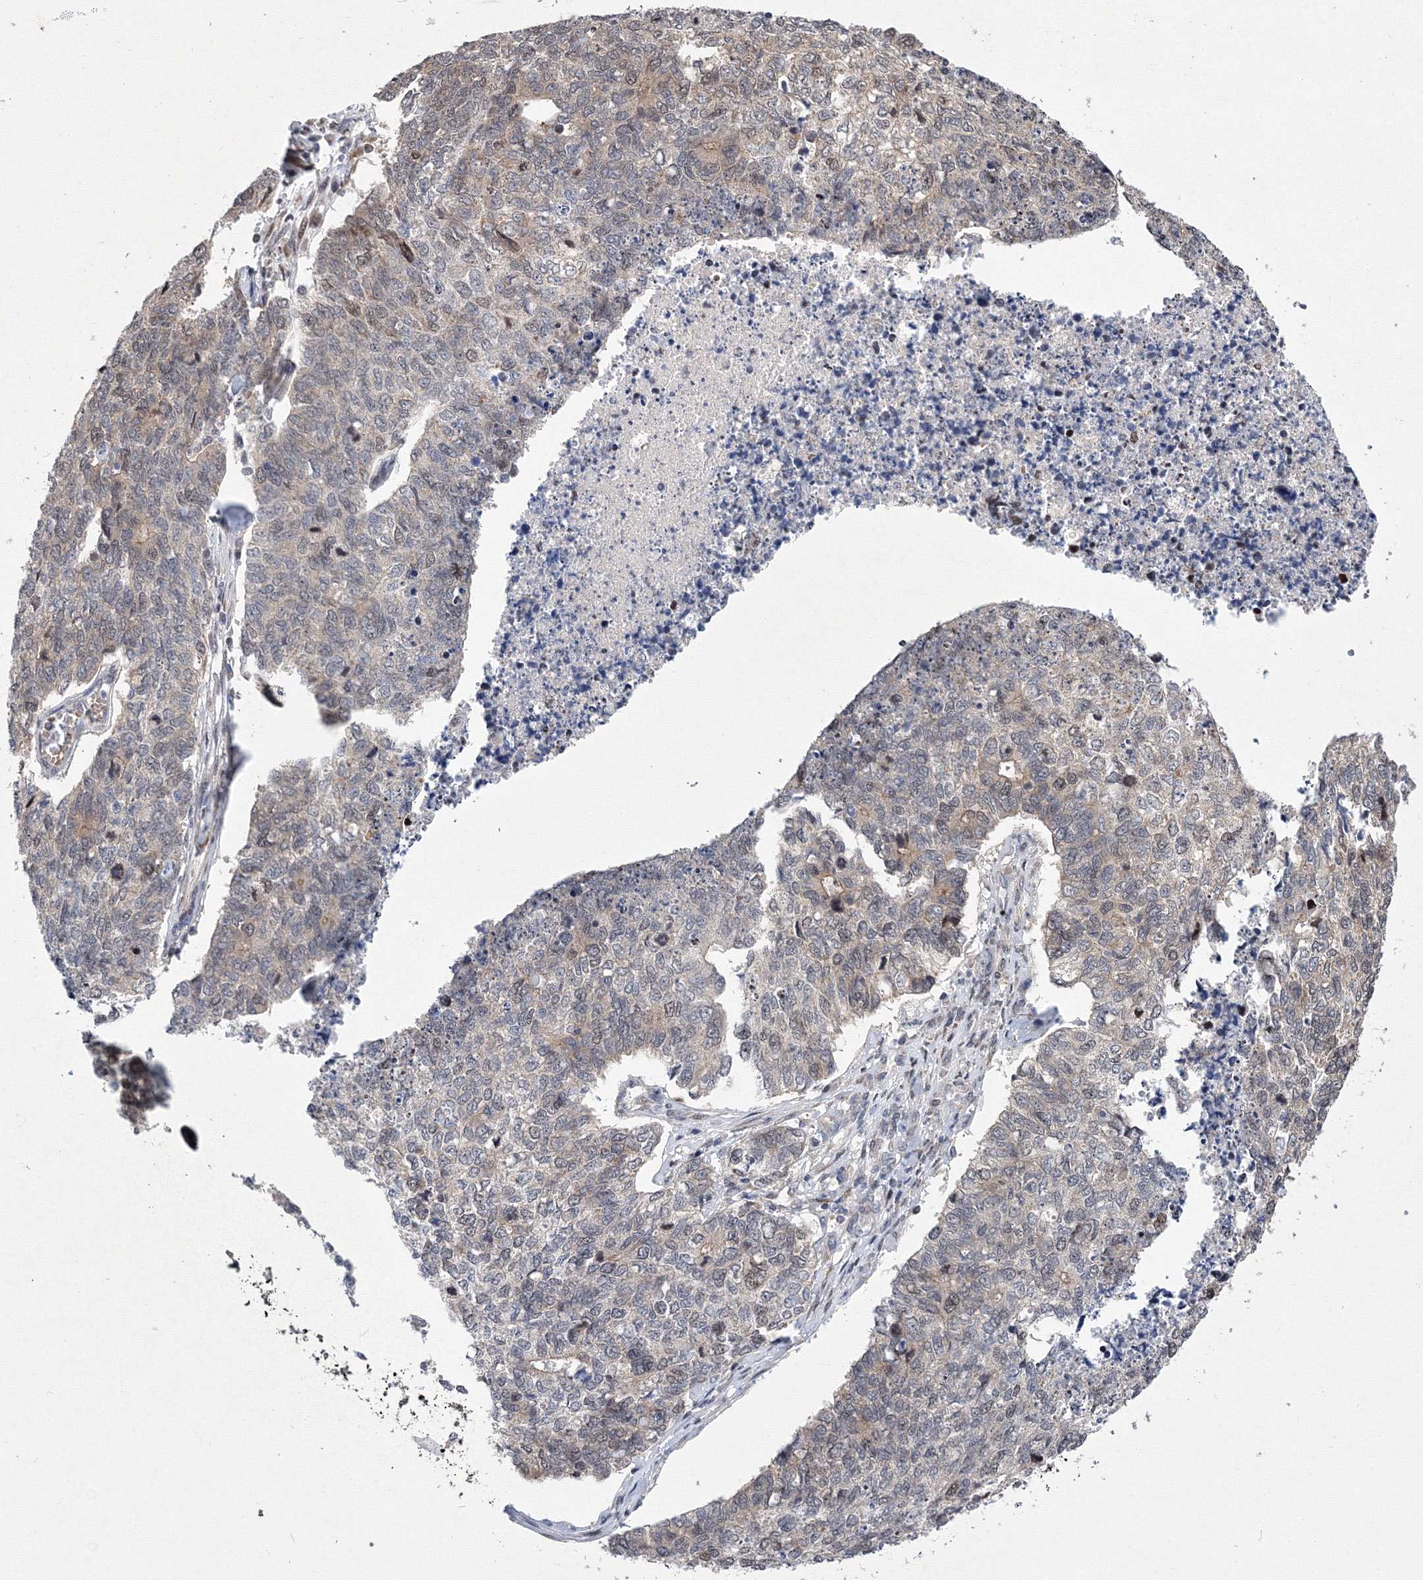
{"staining": {"intensity": "weak", "quantity": "<25%", "location": "cytoplasmic/membranous,nuclear"}, "tissue": "cervical cancer", "cell_type": "Tumor cells", "image_type": "cancer", "snomed": [{"axis": "morphology", "description": "Squamous cell carcinoma, NOS"}, {"axis": "topography", "description": "Cervix"}], "caption": "Human cervical cancer (squamous cell carcinoma) stained for a protein using immunohistochemistry (IHC) shows no positivity in tumor cells.", "gene": "GPN1", "patient": {"sex": "female", "age": 63}}